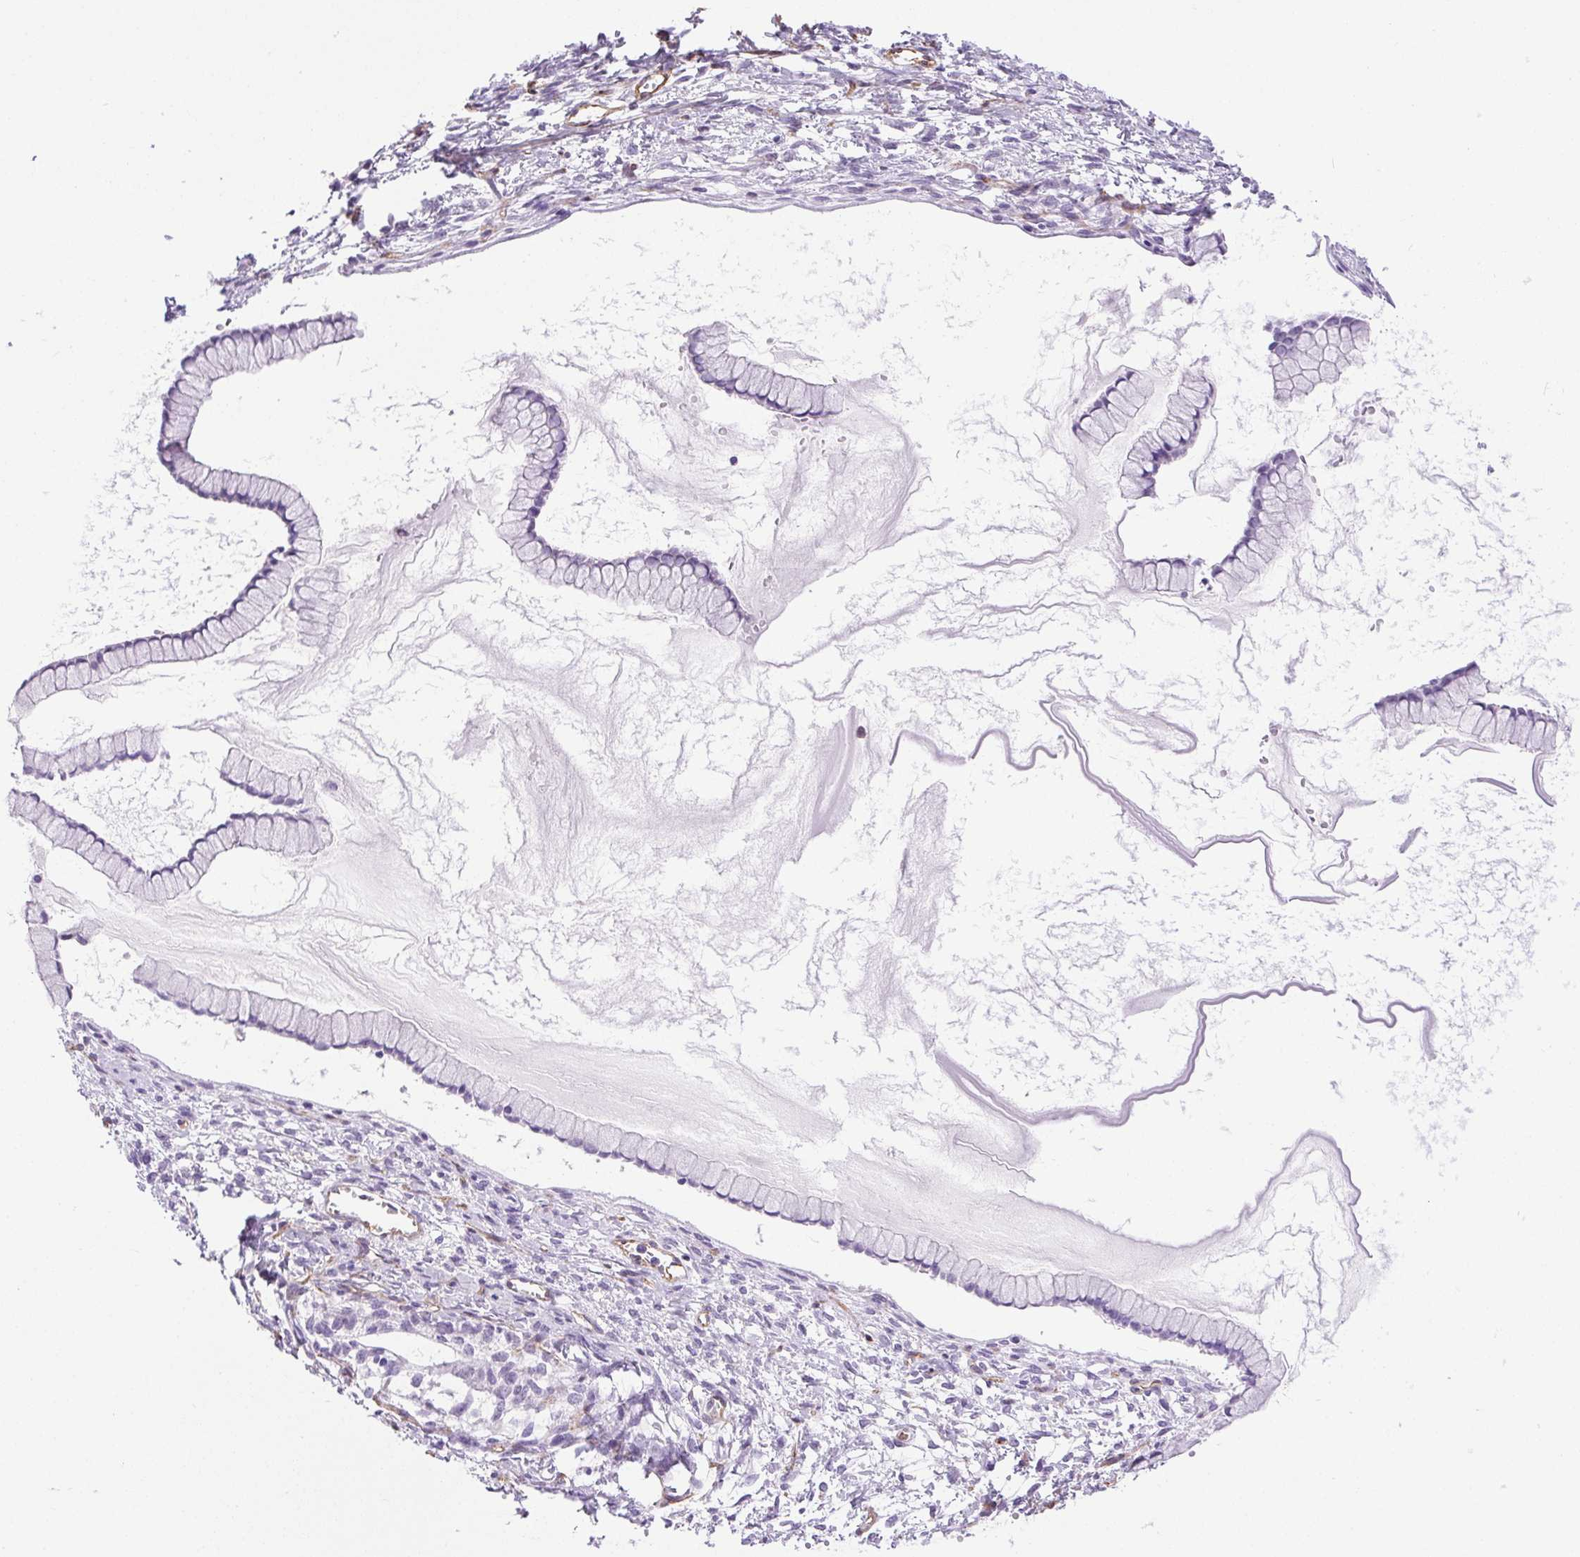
{"staining": {"intensity": "negative", "quantity": "none", "location": "none"}, "tissue": "ovarian cancer", "cell_type": "Tumor cells", "image_type": "cancer", "snomed": [{"axis": "morphology", "description": "Cystadenocarcinoma, mucinous, NOS"}, {"axis": "topography", "description": "Ovary"}], "caption": "High magnification brightfield microscopy of mucinous cystadenocarcinoma (ovarian) stained with DAB (3,3'-diaminobenzidine) (brown) and counterstained with hematoxylin (blue): tumor cells show no significant staining.", "gene": "SHCBP1L", "patient": {"sex": "female", "age": 41}}